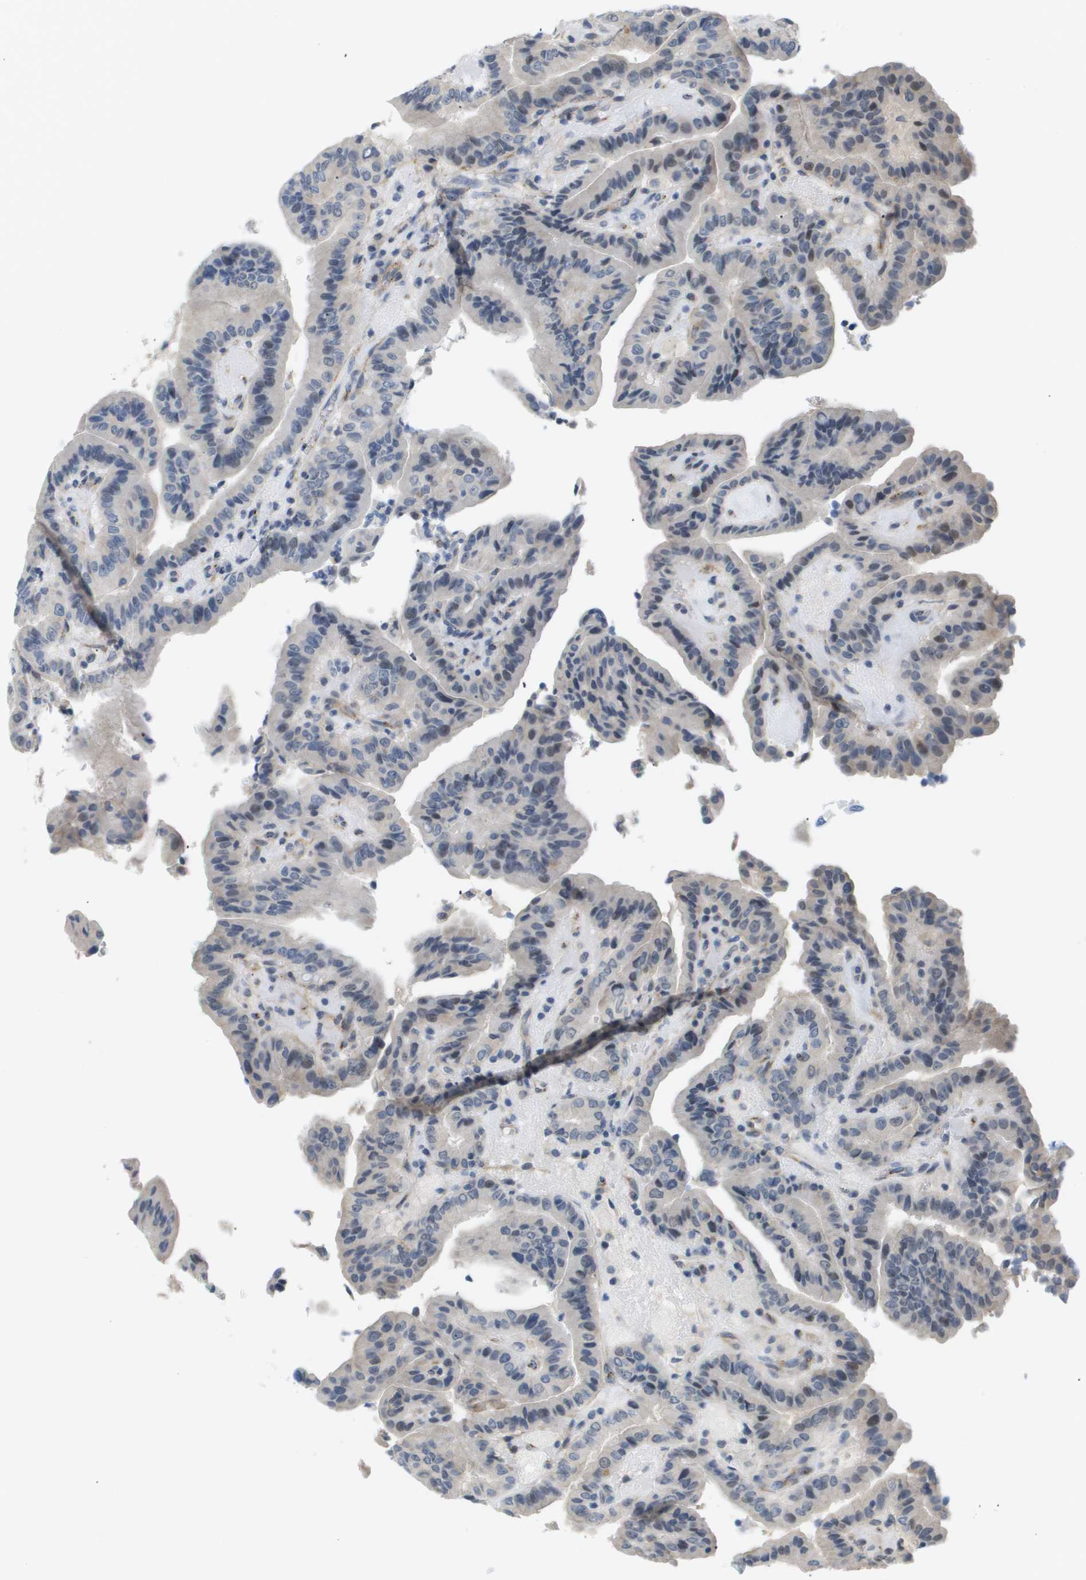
{"staining": {"intensity": "negative", "quantity": "none", "location": "none"}, "tissue": "thyroid cancer", "cell_type": "Tumor cells", "image_type": "cancer", "snomed": [{"axis": "morphology", "description": "Papillary adenocarcinoma, NOS"}, {"axis": "topography", "description": "Thyroid gland"}], "caption": "IHC of papillary adenocarcinoma (thyroid) displays no expression in tumor cells. (DAB immunohistochemistry with hematoxylin counter stain).", "gene": "OTUD5", "patient": {"sex": "male", "age": 33}}